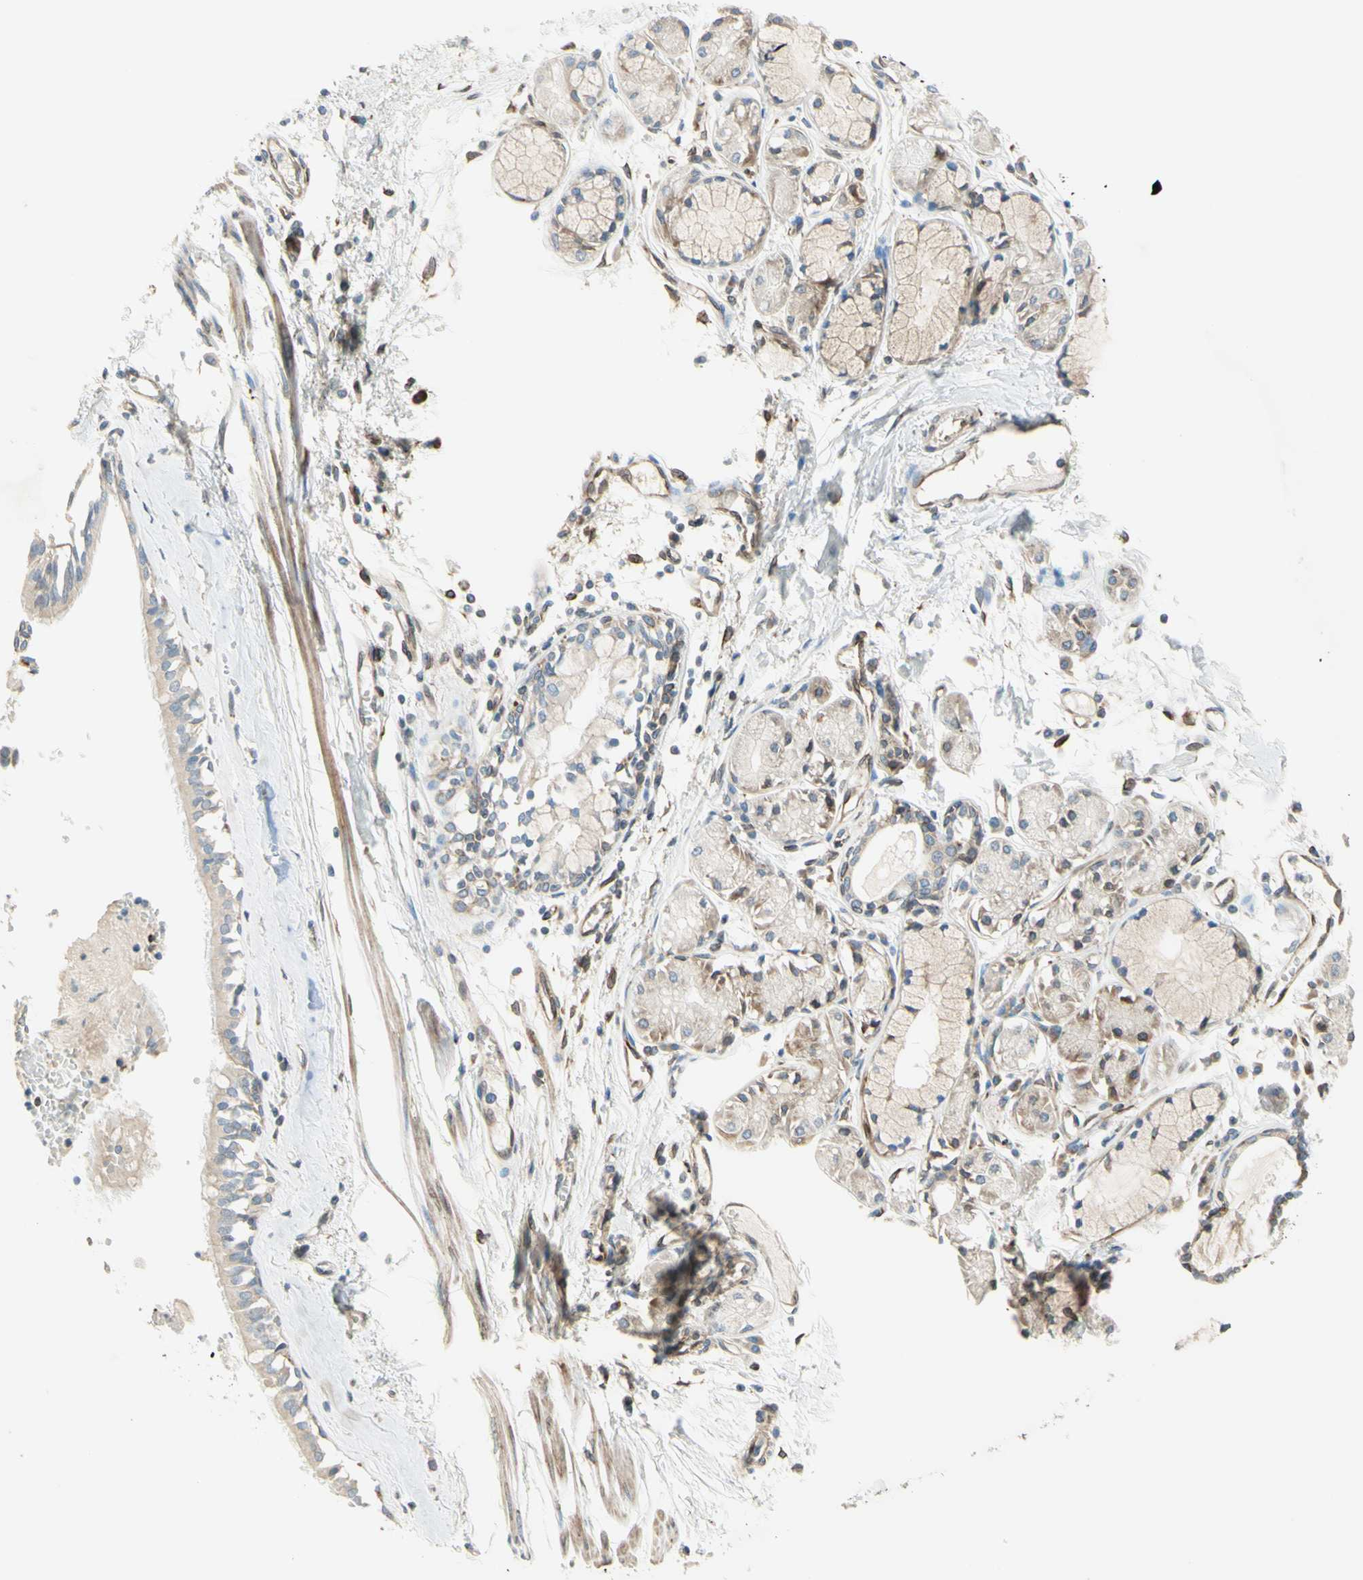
{"staining": {"intensity": "weak", "quantity": ">75%", "location": "cytoplasmic/membranous"}, "tissue": "bronchus", "cell_type": "Respiratory epithelial cells", "image_type": "normal", "snomed": [{"axis": "morphology", "description": "Normal tissue, NOS"}, {"axis": "topography", "description": "Bronchus"}], "caption": "High-magnification brightfield microscopy of unremarkable bronchus stained with DAB (brown) and counterstained with hematoxylin (blue). respiratory epithelial cells exhibit weak cytoplasmic/membranous positivity is identified in about>75% of cells. The staining was performed using DAB (3,3'-diaminobenzidine), with brown indicating positive protein expression. Nuclei are stained blue with hematoxylin.", "gene": "TRAF2", "patient": {"sex": "female", "age": 54}}